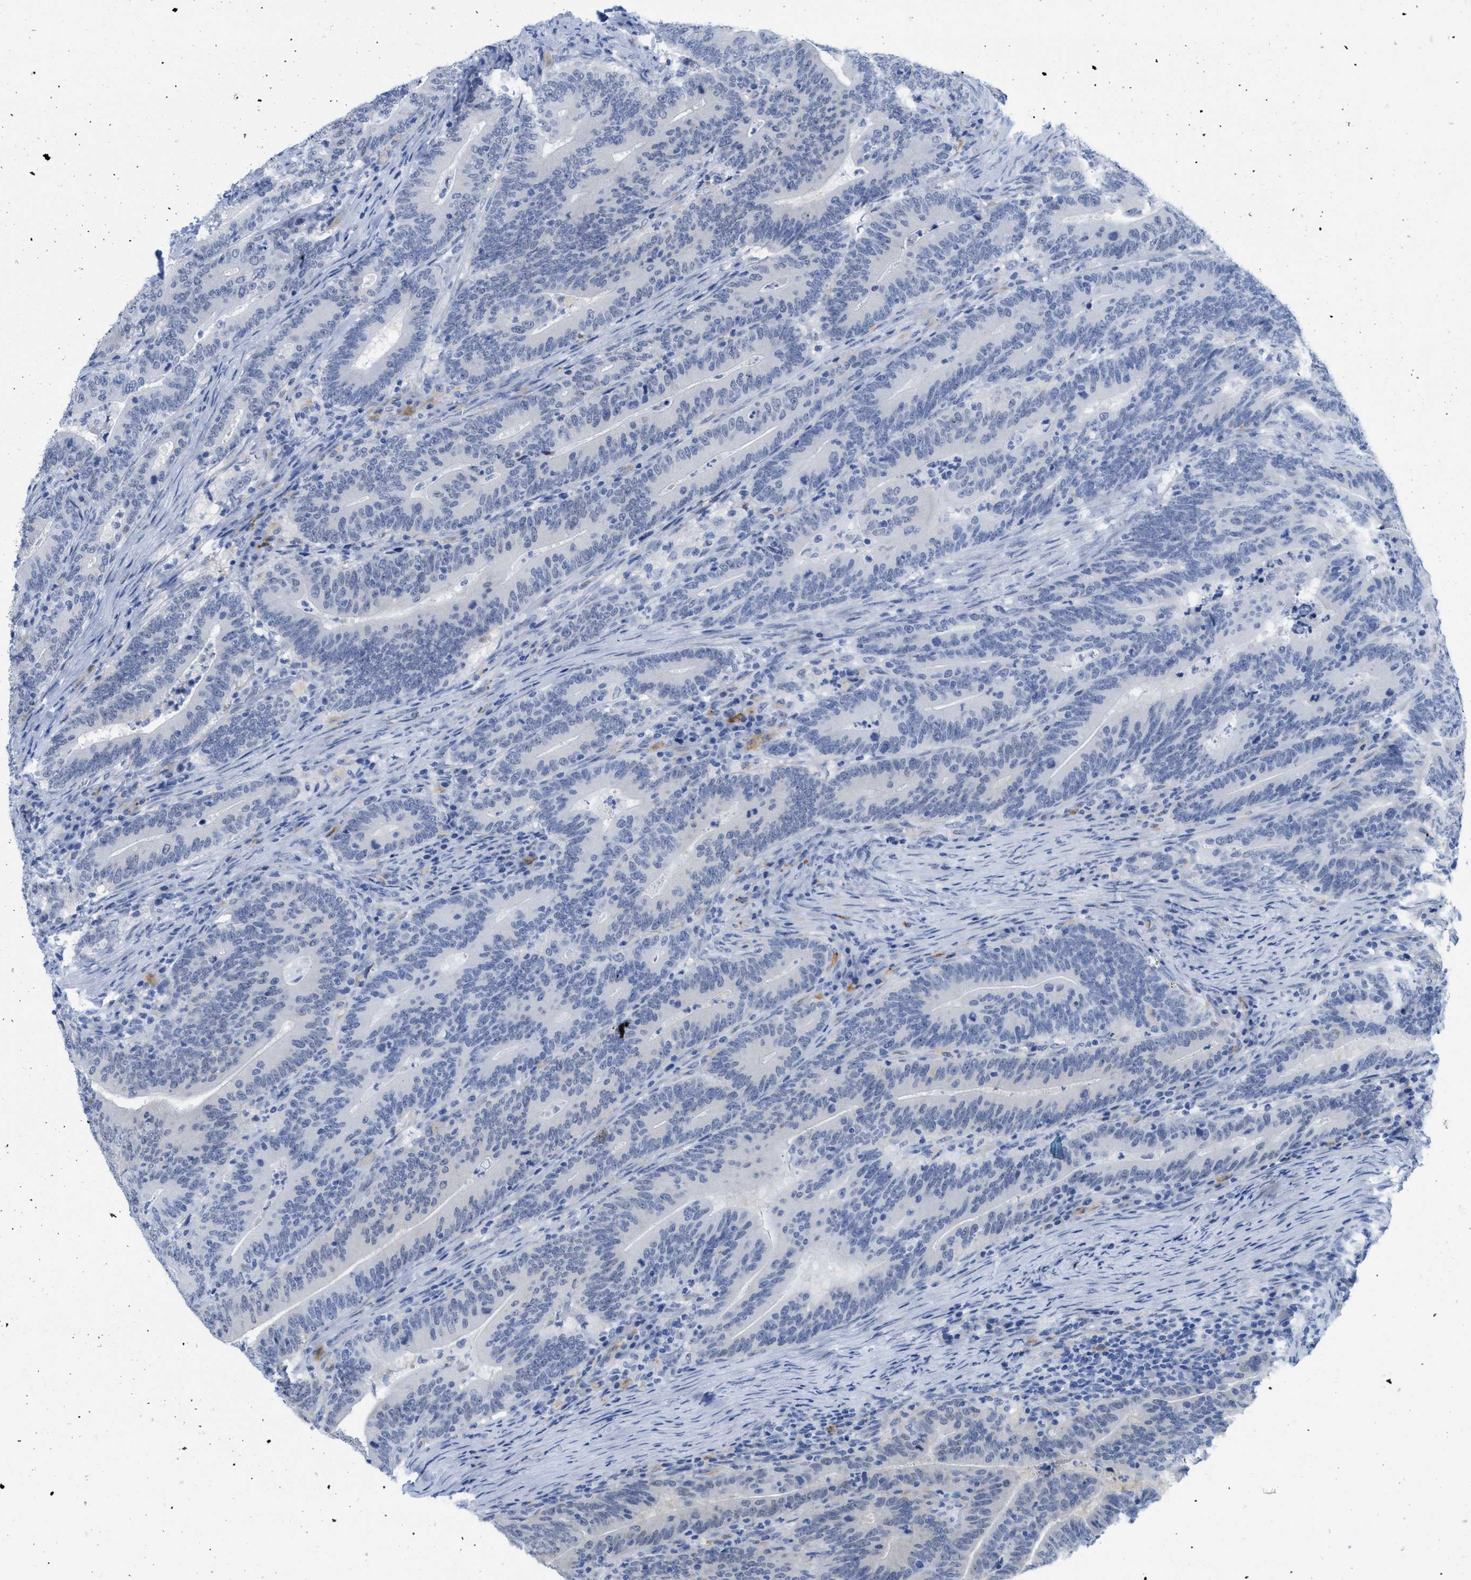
{"staining": {"intensity": "negative", "quantity": "none", "location": "none"}, "tissue": "colorectal cancer", "cell_type": "Tumor cells", "image_type": "cancer", "snomed": [{"axis": "morphology", "description": "Adenocarcinoma, NOS"}, {"axis": "topography", "description": "Colon"}], "caption": "The micrograph shows no staining of tumor cells in colorectal adenocarcinoma.", "gene": "WDR4", "patient": {"sex": "female", "age": 66}}